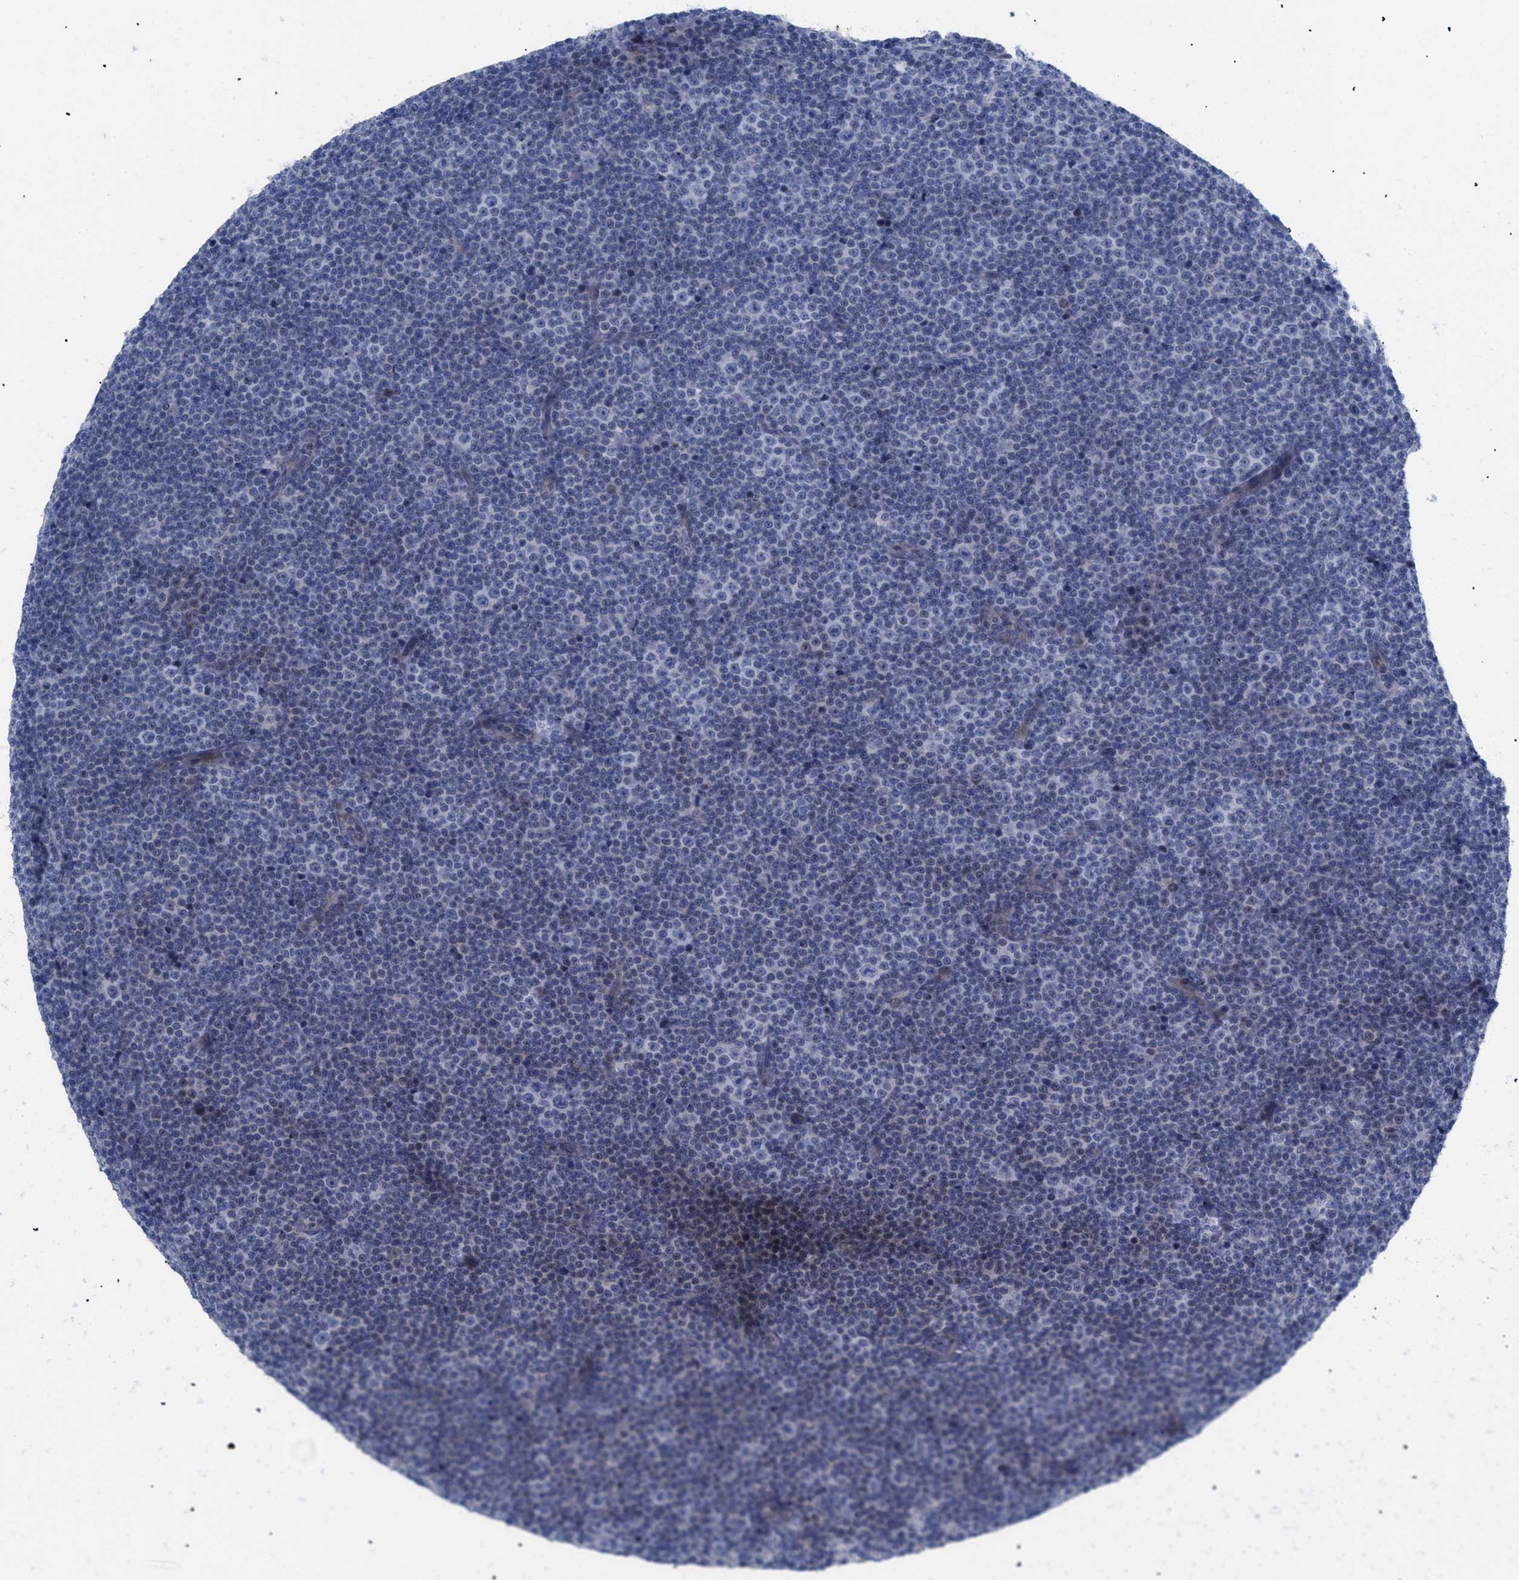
{"staining": {"intensity": "negative", "quantity": "none", "location": "none"}, "tissue": "lymphoma", "cell_type": "Tumor cells", "image_type": "cancer", "snomed": [{"axis": "morphology", "description": "Malignant lymphoma, non-Hodgkin's type, Low grade"}, {"axis": "topography", "description": "Lymph node"}], "caption": "Immunohistochemistry histopathology image of malignant lymphoma, non-Hodgkin's type (low-grade) stained for a protein (brown), which shows no positivity in tumor cells. Brightfield microscopy of immunohistochemistry stained with DAB (brown) and hematoxylin (blue), captured at high magnification.", "gene": "CAV3", "patient": {"sex": "female", "age": 67}}